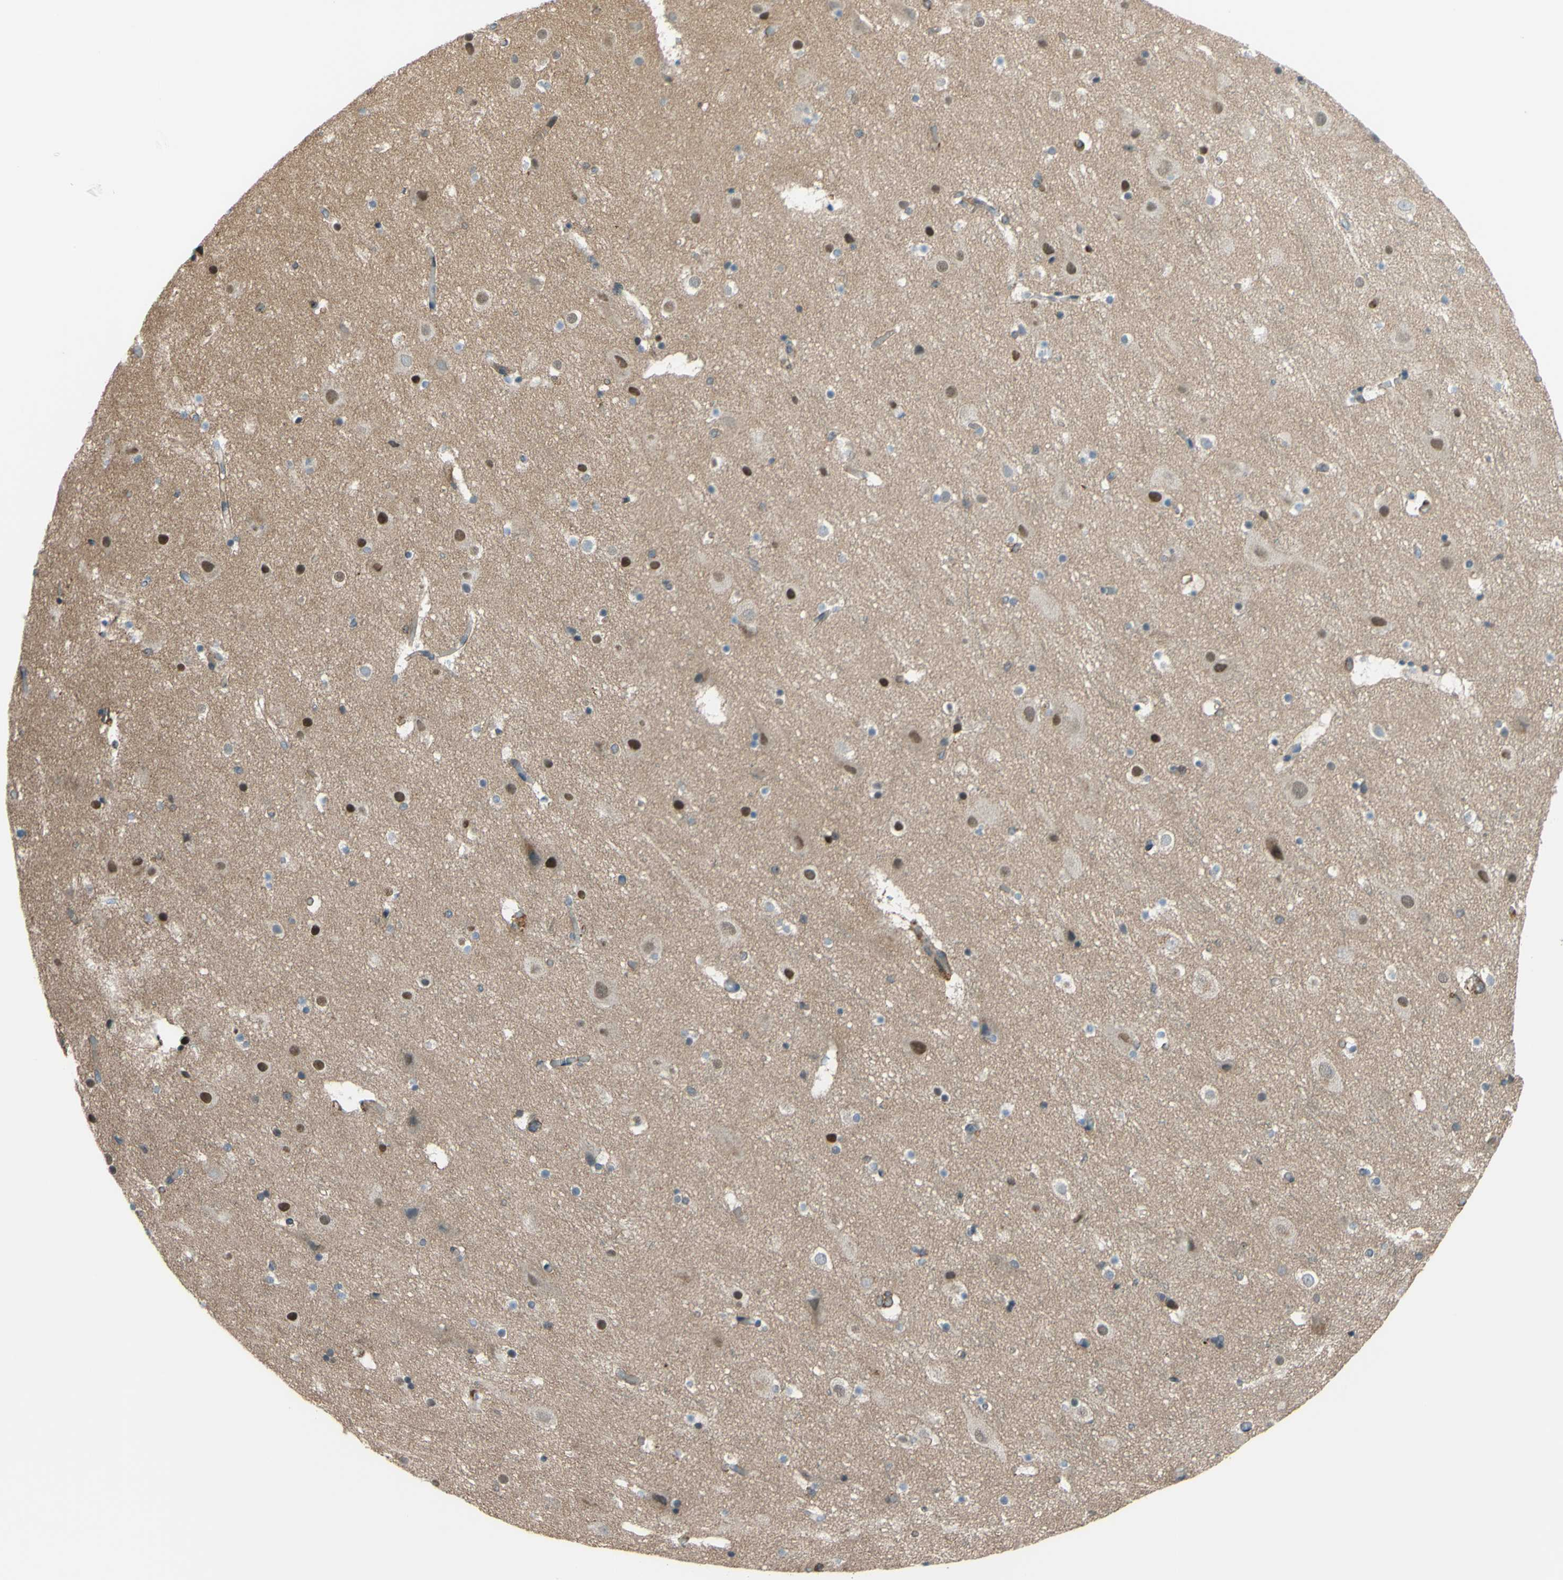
{"staining": {"intensity": "weak", "quantity": ">75%", "location": "cytoplasmic/membranous"}, "tissue": "cerebral cortex", "cell_type": "Endothelial cells", "image_type": "normal", "snomed": [{"axis": "morphology", "description": "Normal tissue, NOS"}, {"axis": "topography", "description": "Cerebral cortex"}], "caption": "Brown immunohistochemical staining in unremarkable cerebral cortex reveals weak cytoplasmic/membranous staining in about >75% of endothelial cells.", "gene": "ADD3", "patient": {"sex": "male", "age": 45}}